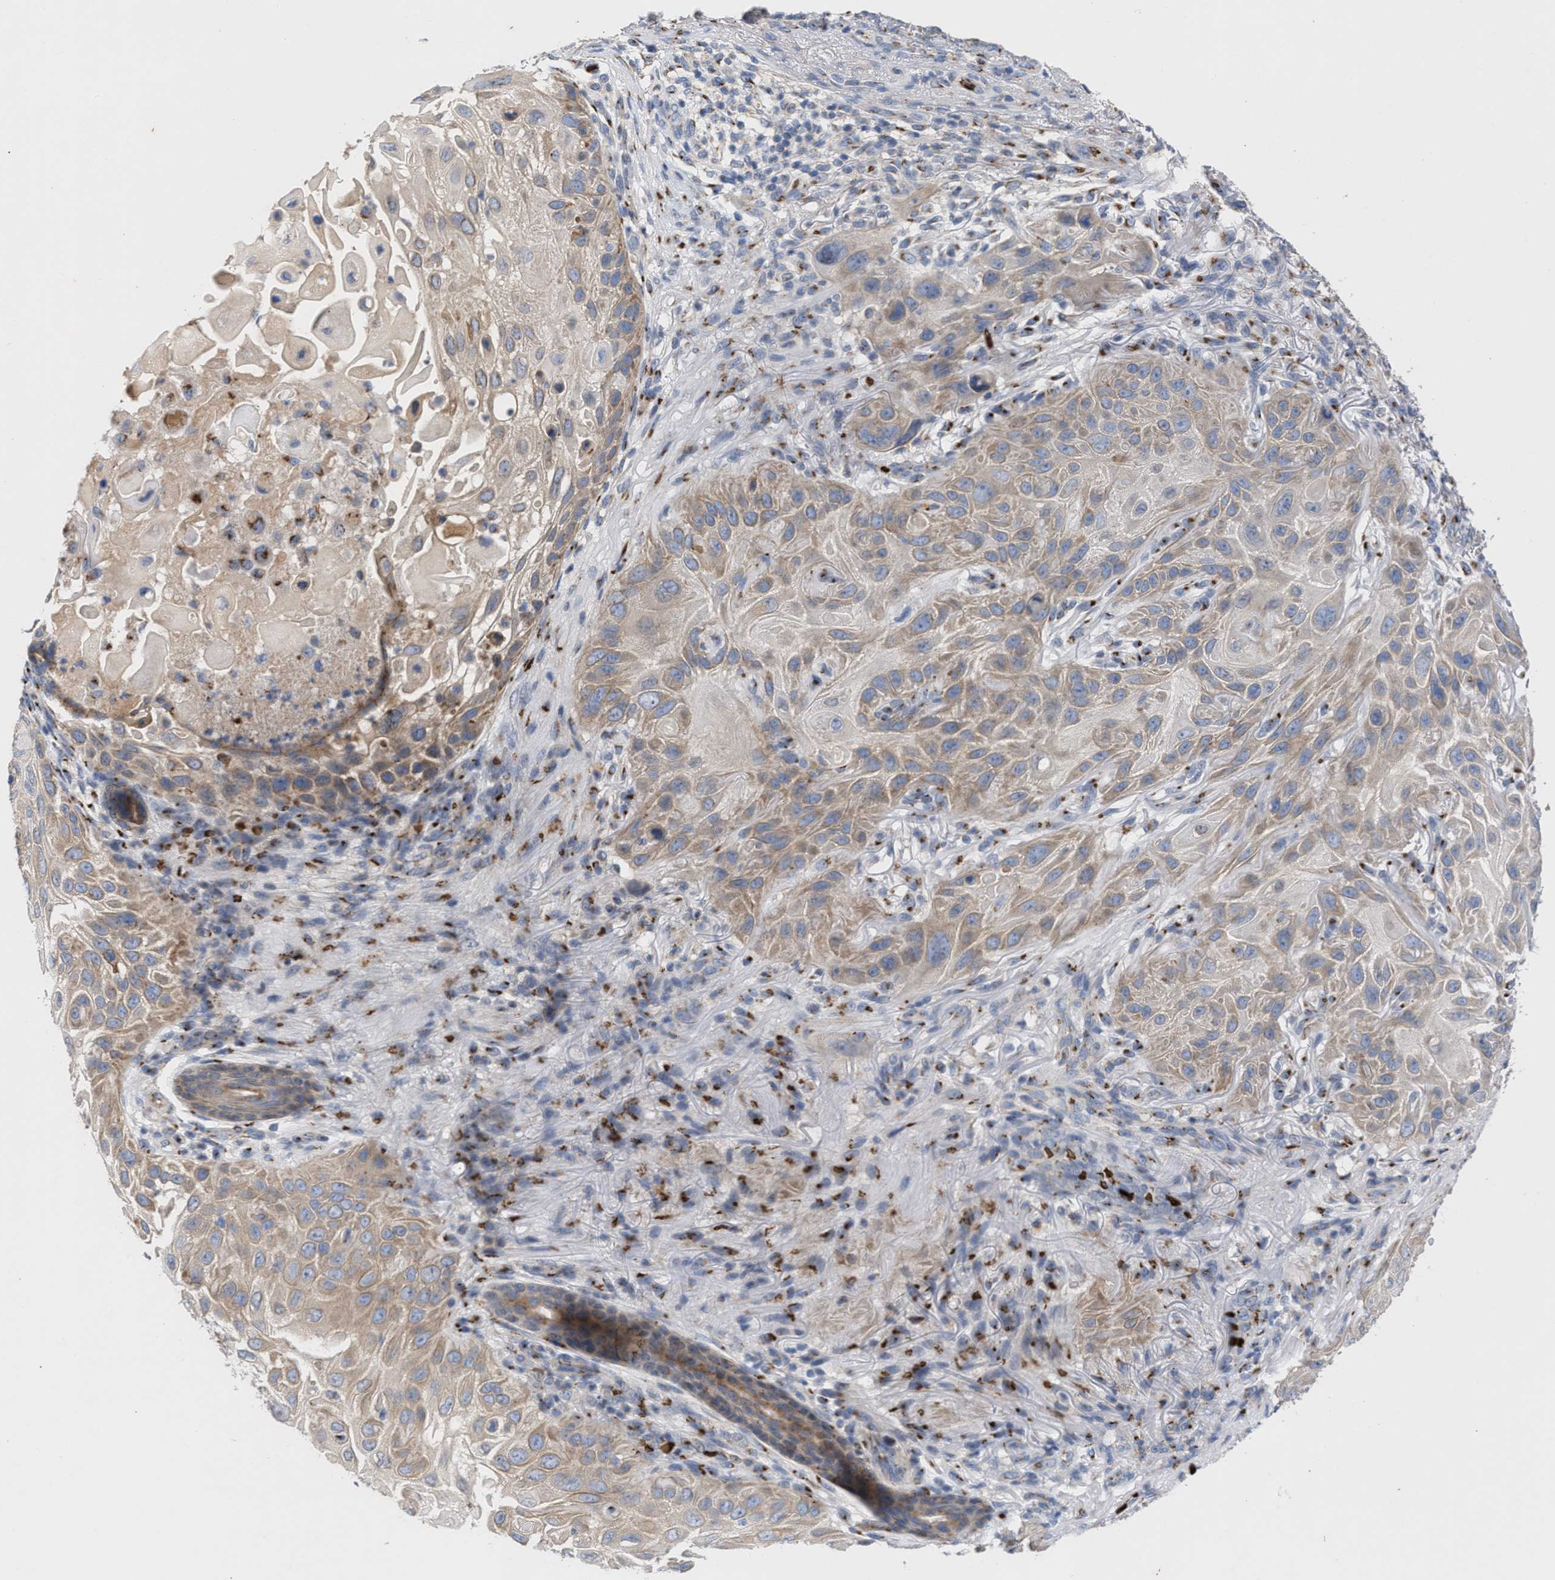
{"staining": {"intensity": "weak", "quantity": ">75%", "location": "cytoplasmic/membranous"}, "tissue": "skin cancer", "cell_type": "Tumor cells", "image_type": "cancer", "snomed": [{"axis": "morphology", "description": "Squamous cell carcinoma, NOS"}, {"axis": "topography", "description": "Skin"}], "caption": "Immunohistochemical staining of skin squamous cell carcinoma reveals low levels of weak cytoplasmic/membranous positivity in approximately >75% of tumor cells.", "gene": "CCL2", "patient": {"sex": "female", "age": 77}}